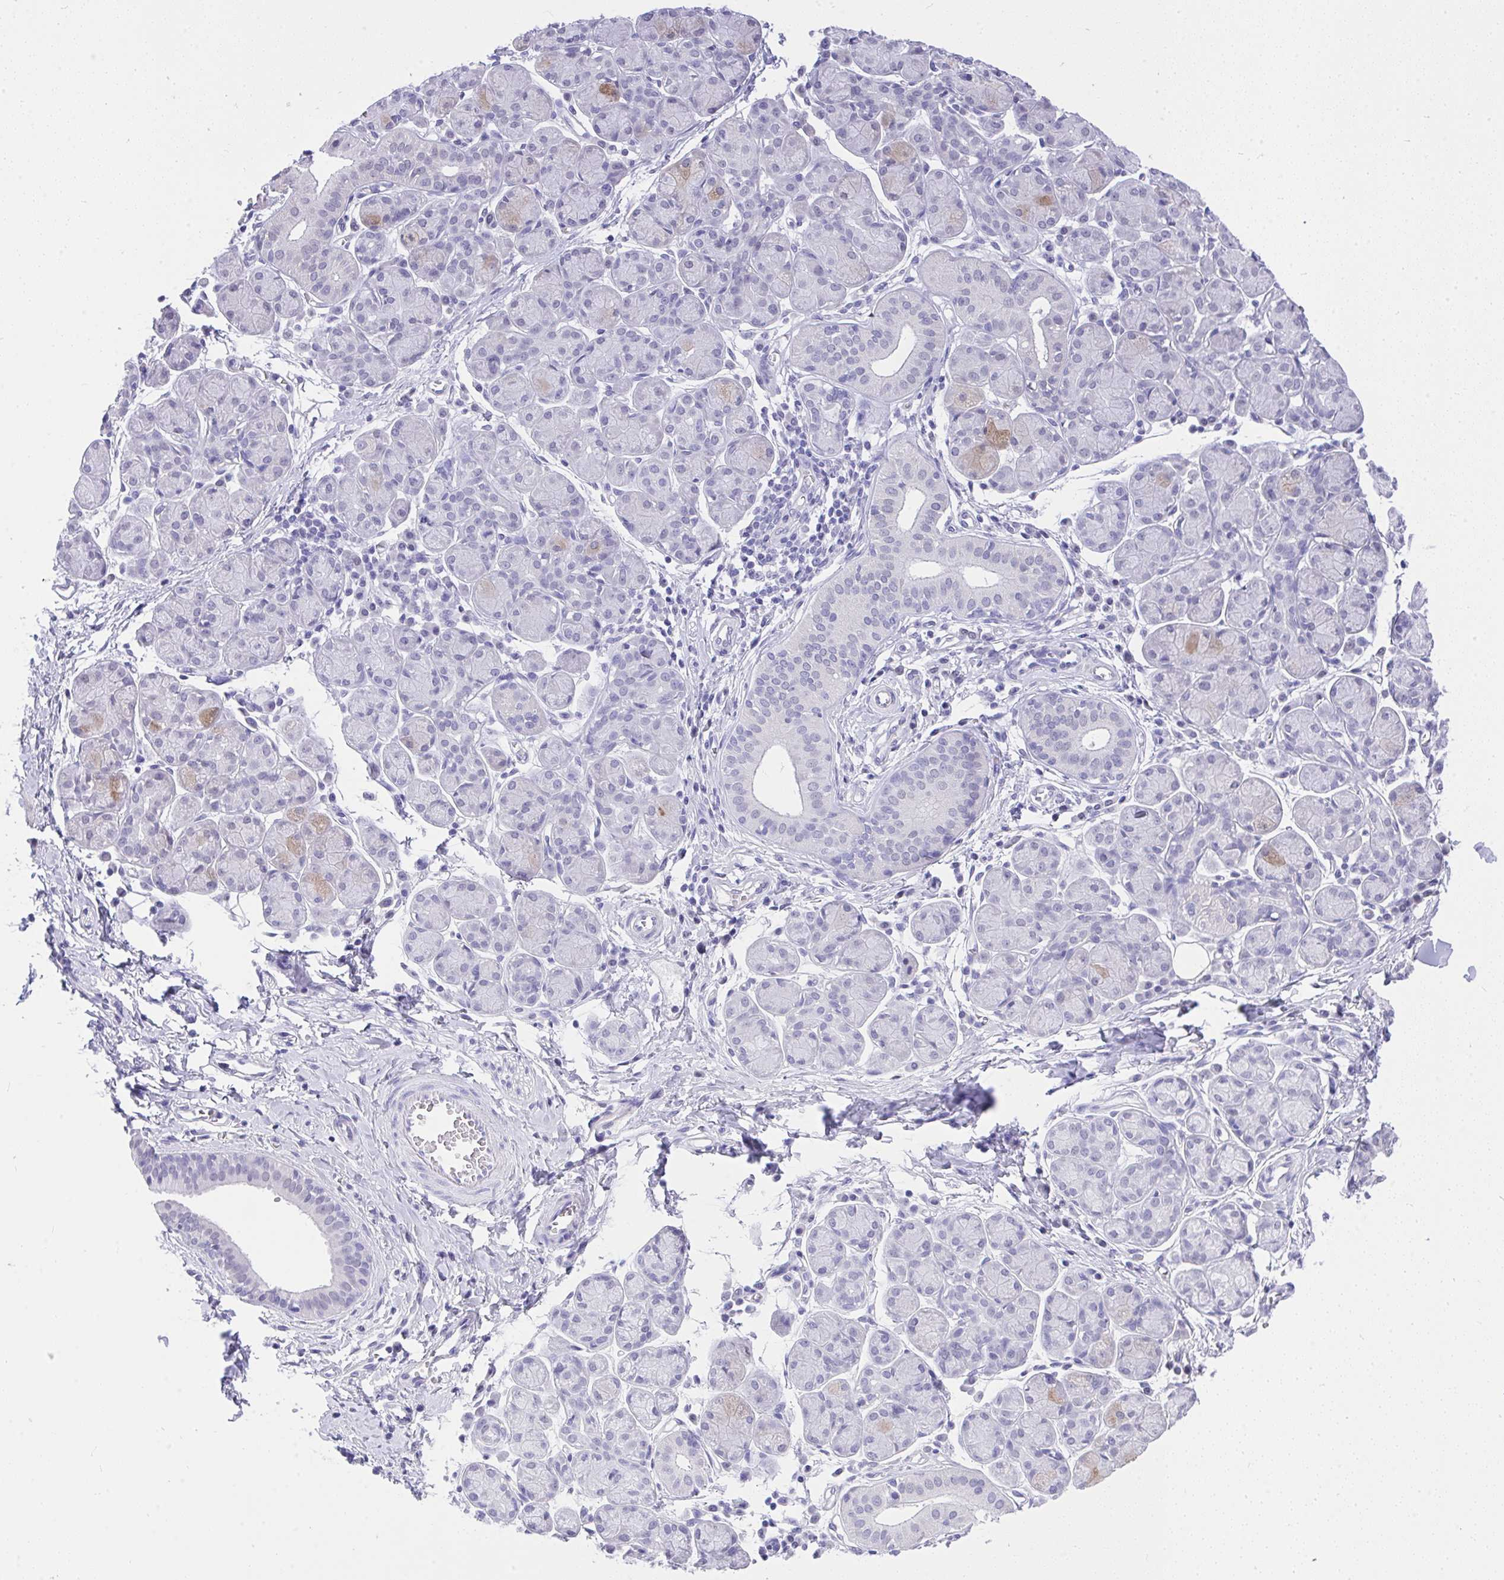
{"staining": {"intensity": "weak", "quantity": "<25%", "location": "cytoplasmic/membranous"}, "tissue": "salivary gland", "cell_type": "Glandular cells", "image_type": "normal", "snomed": [{"axis": "morphology", "description": "Normal tissue, NOS"}, {"axis": "morphology", "description": "Inflammation, NOS"}, {"axis": "topography", "description": "Lymph node"}, {"axis": "topography", "description": "Salivary gland"}], "caption": "Immunohistochemistry (IHC) photomicrograph of benign salivary gland stained for a protein (brown), which shows no positivity in glandular cells. Nuclei are stained in blue.", "gene": "MS4A12", "patient": {"sex": "male", "age": 3}}